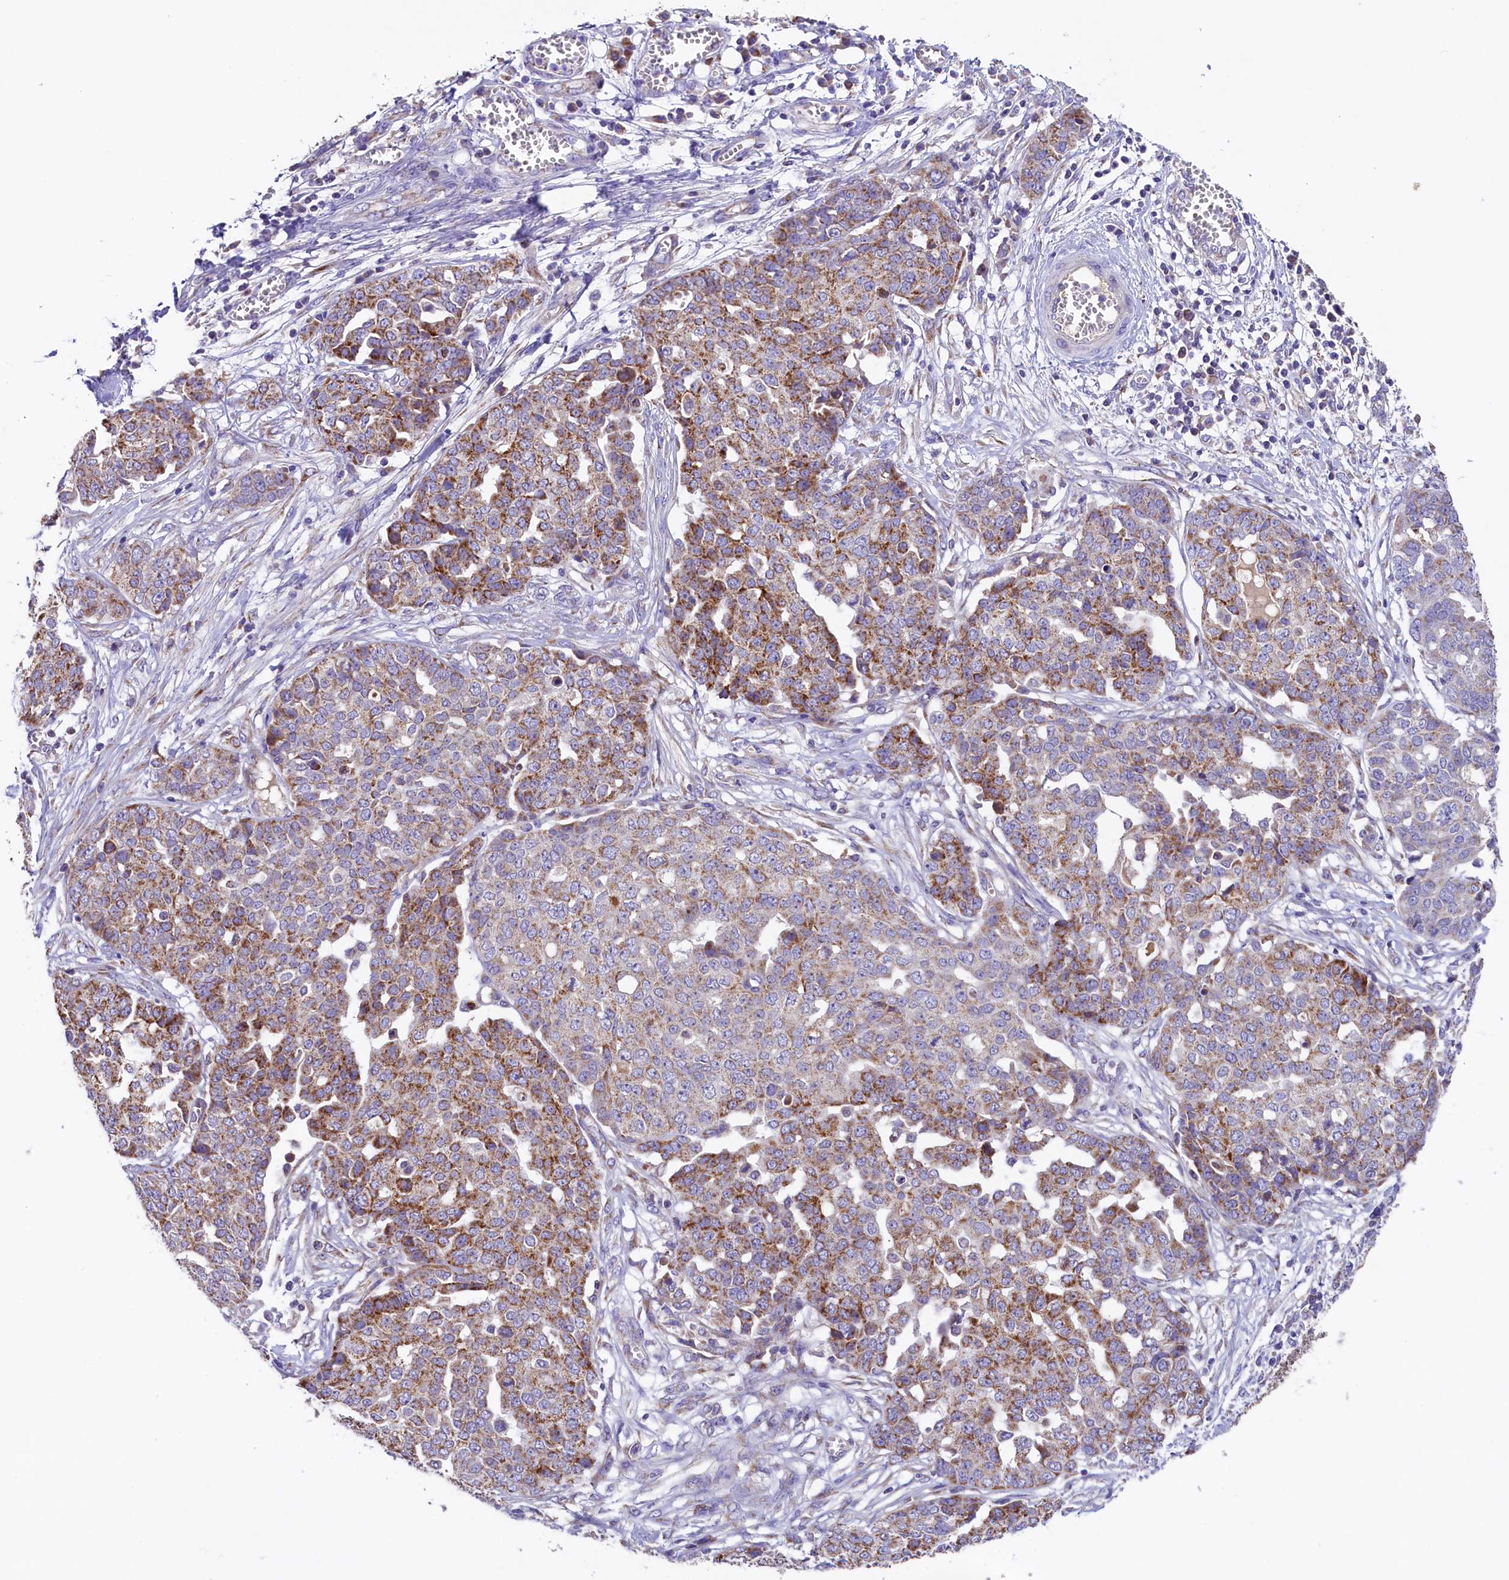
{"staining": {"intensity": "moderate", "quantity": ">75%", "location": "cytoplasmic/membranous"}, "tissue": "ovarian cancer", "cell_type": "Tumor cells", "image_type": "cancer", "snomed": [{"axis": "morphology", "description": "Cystadenocarcinoma, serous, NOS"}, {"axis": "topography", "description": "Soft tissue"}, {"axis": "topography", "description": "Ovary"}], "caption": "Human ovarian cancer stained with a protein marker demonstrates moderate staining in tumor cells.", "gene": "PMPCB", "patient": {"sex": "female", "age": 57}}